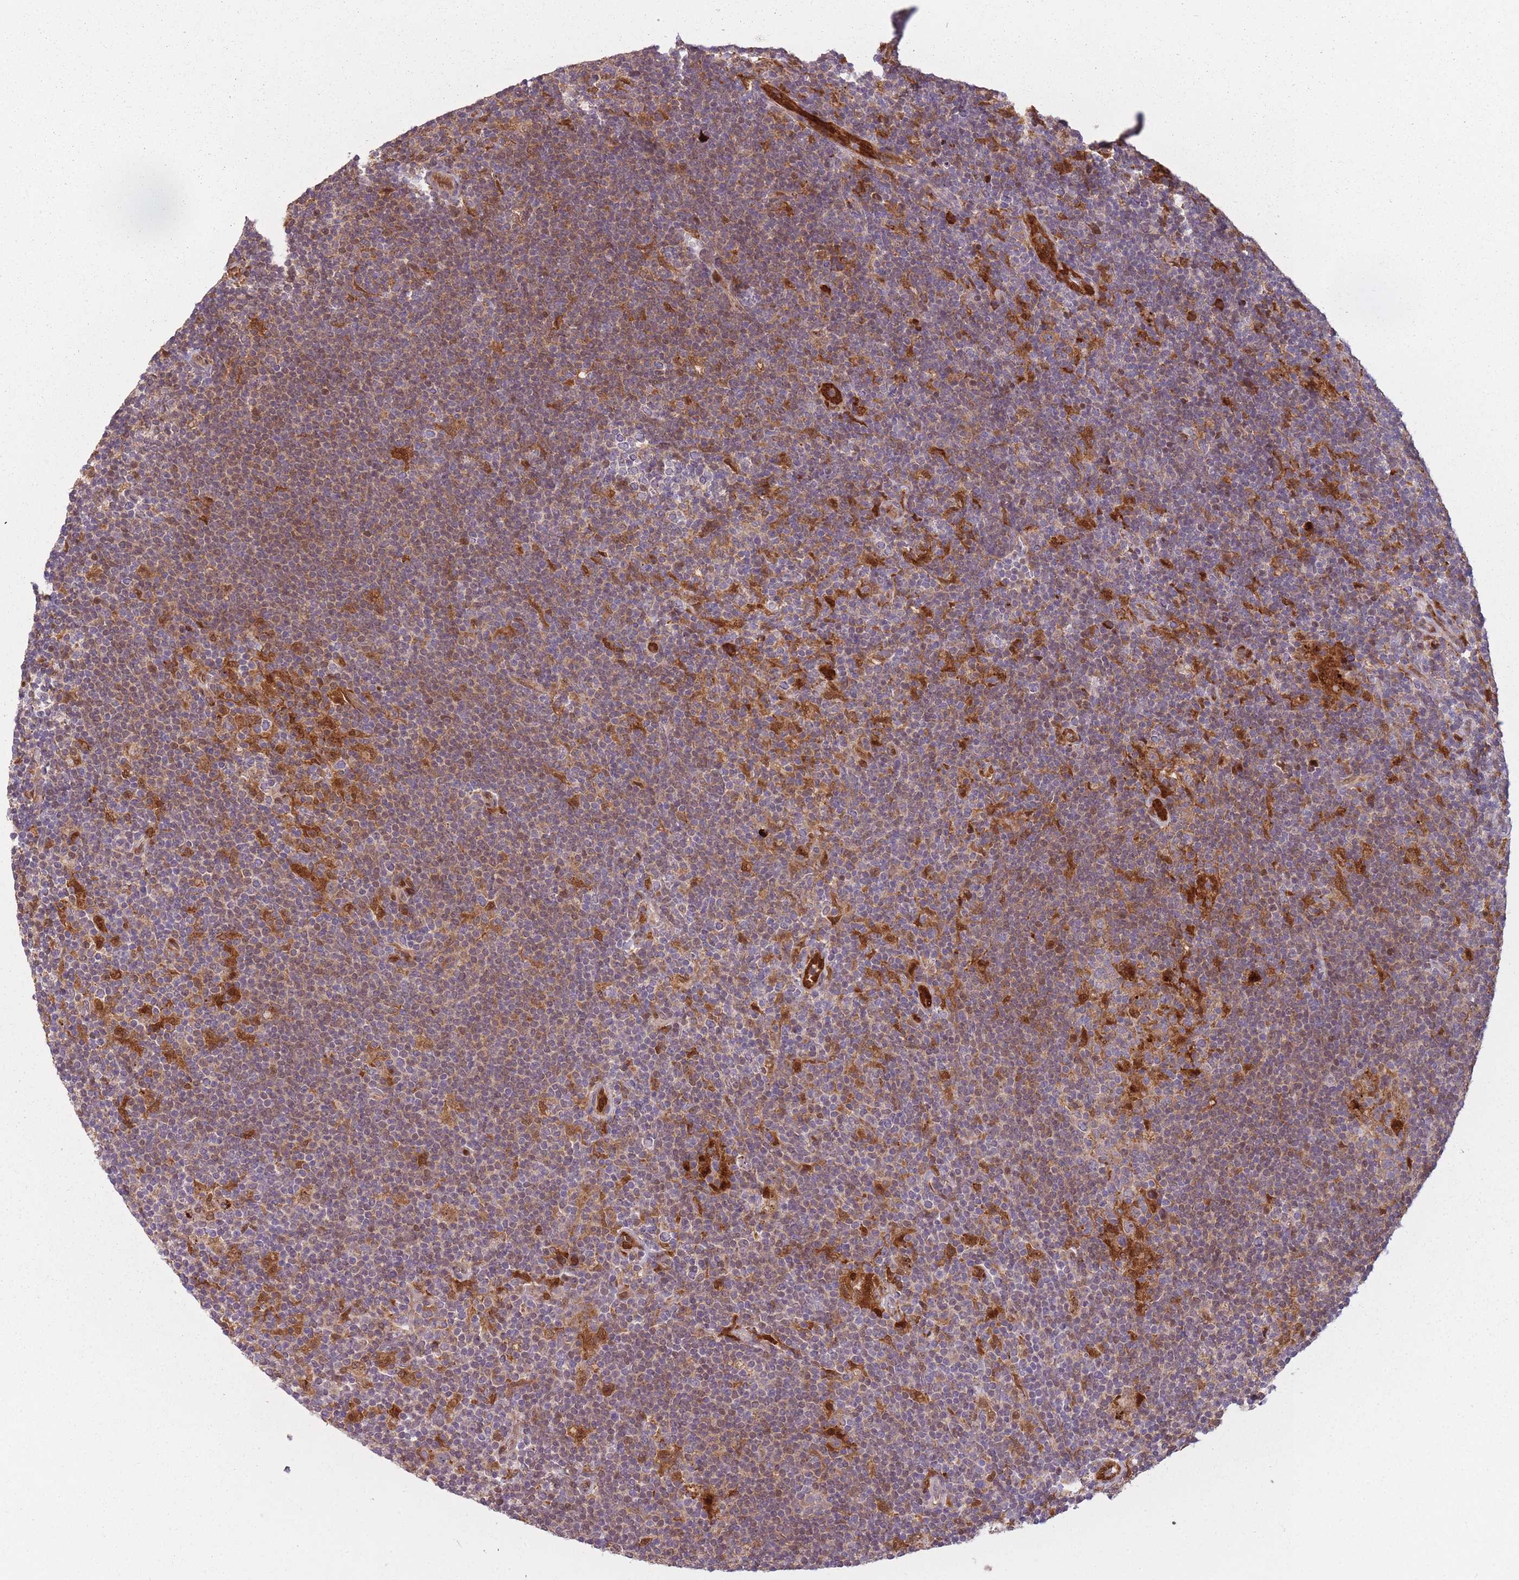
{"staining": {"intensity": "moderate", "quantity": "25%-75%", "location": "cytoplasmic/membranous"}, "tissue": "lymphoma", "cell_type": "Tumor cells", "image_type": "cancer", "snomed": [{"axis": "morphology", "description": "Hodgkin's disease, NOS"}, {"axis": "topography", "description": "Lymph node"}], "caption": "The photomicrograph displays staining of lymphoma, revealing moderate cytoplasmic/membranous protein positivity (brown color) within tumor cells. The protein of interest is shown in brown color, while the nuclei are stained blue.", "gene": "LGALS9", "patient": {"sex": "female", "age": 57}}